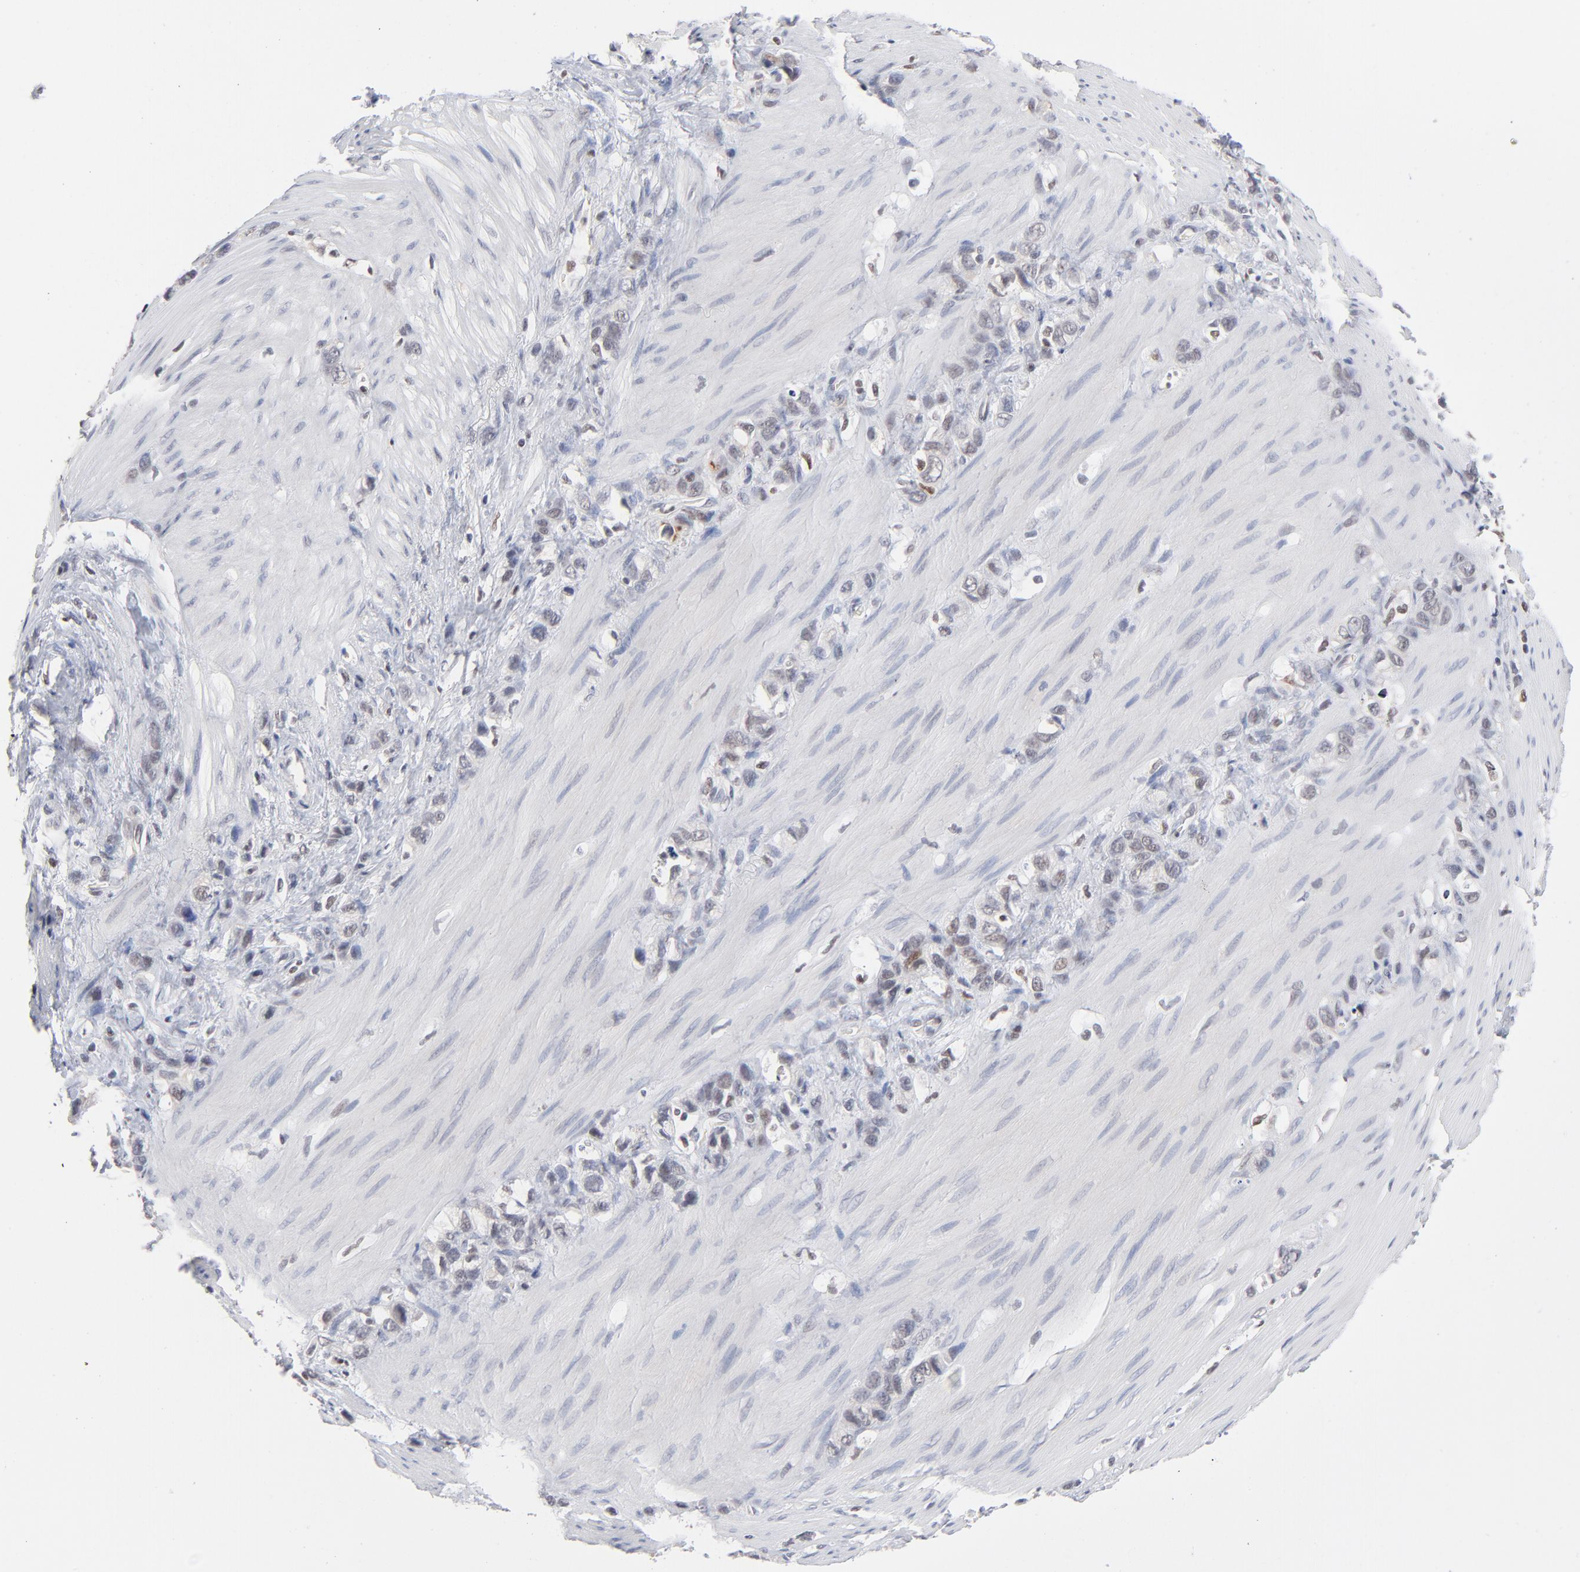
{"staining": {"intensity": "negative", "quantity": "none", "location": "none"}, "tissue": "stomach cancer", "cell_type": "Tumor cells", "image_type": "cancer", "snomed": [{"axis": "morphology", "description": "Normal tissue, NOS"}, {"axis": "morphology", "description": "Adenocarcinoma, NOS"}, {"axis": "morphology", "description": "Adenocarcinoma, High grade"}, {"axis": "topography", "description": "Stomach, upper"}, {"axis": "topography", "description": "Stomach"}], "caption": "This is an IHC photomicrograph of human high-grade adenocarcinoma (stomach). There is no positivity in tumor cells.", "gene": "MAX", "patient": {"sex": "female", "age": 65}}